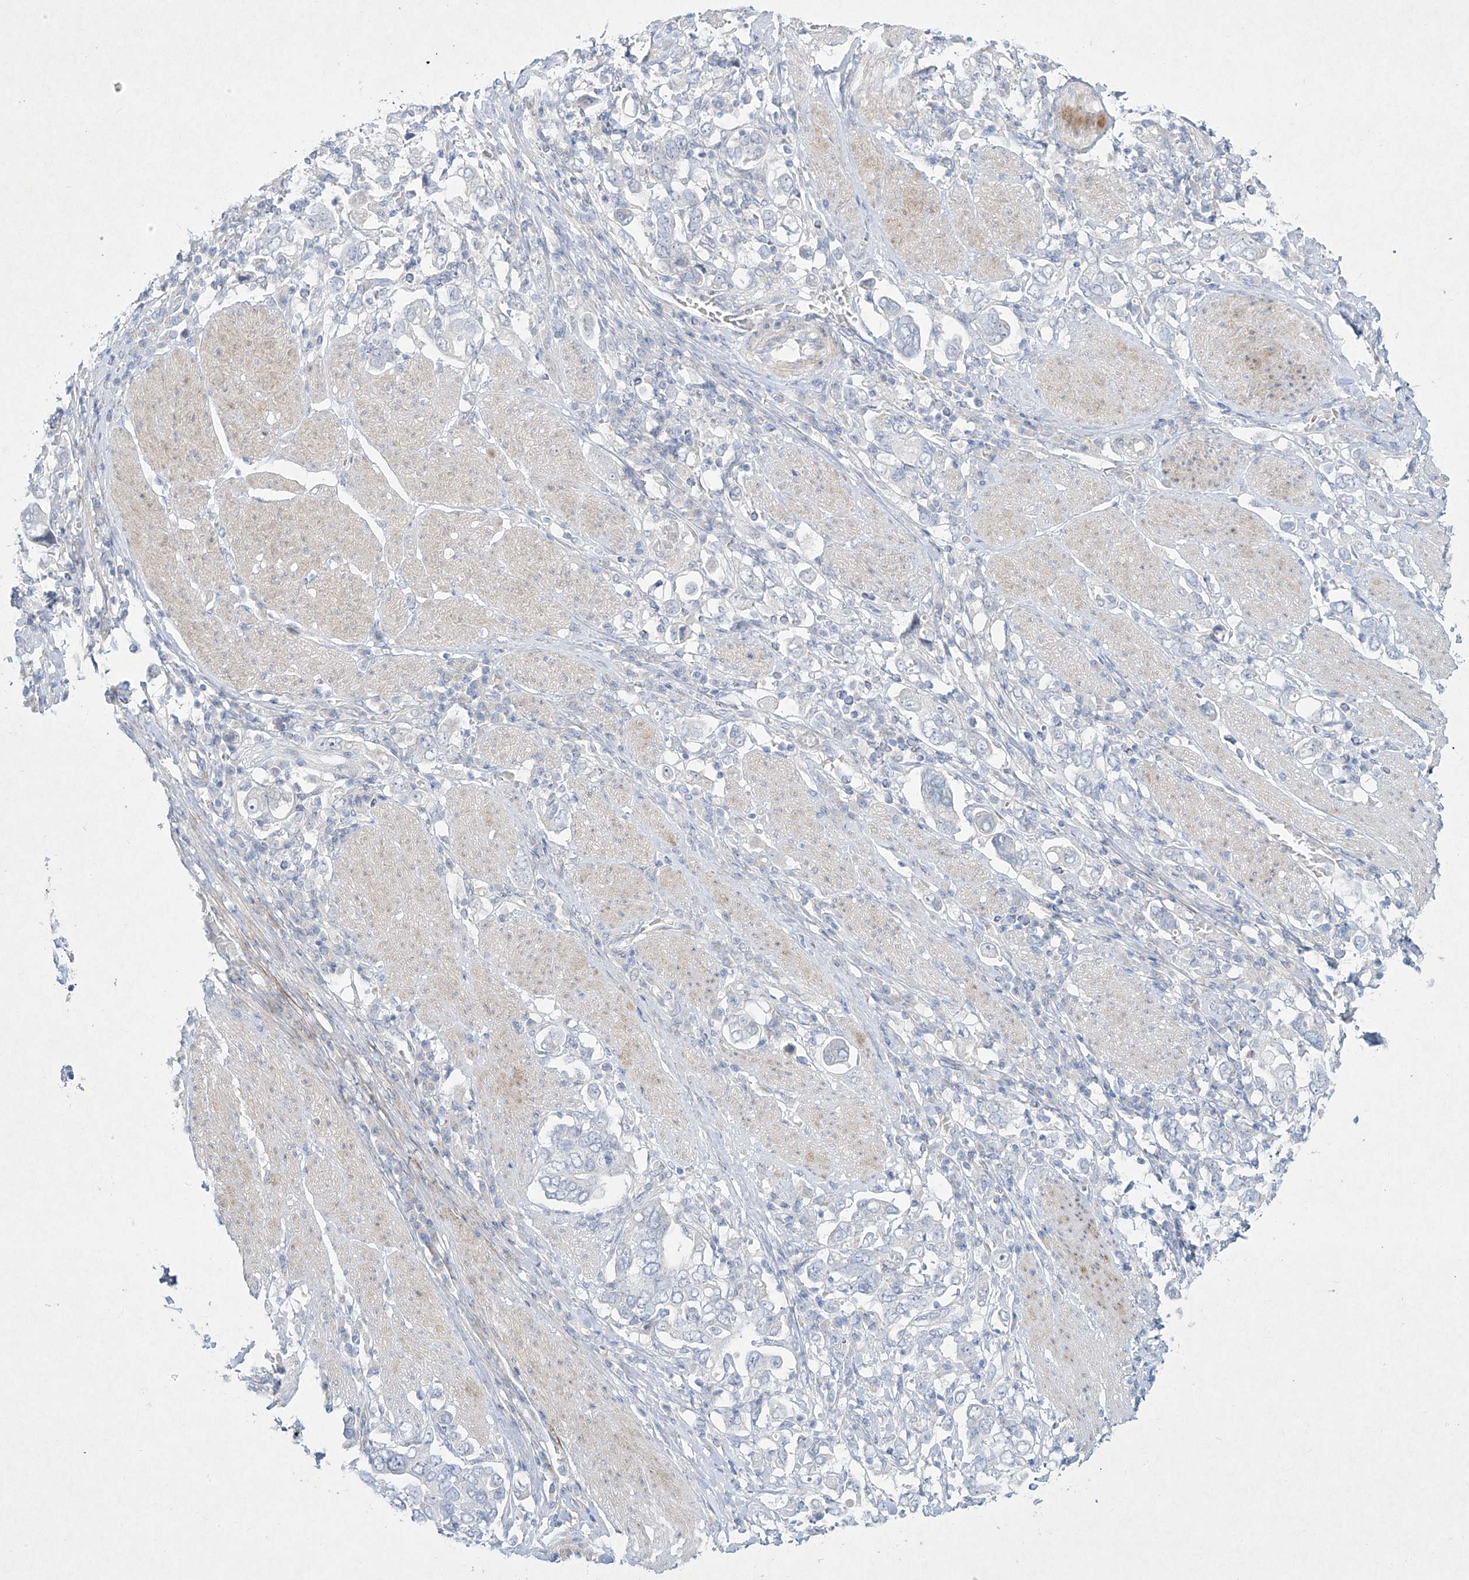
{"staining": {"intensity": "negative", "quantity": "none", "location": "none"}, "tissue": "stomach cancer", "cell_type": "Tumor cells", "image_type": "cancer", "snomed": [{"axis": "morphology", "description": "Adenocarcinoma, NOS"}, {"axis": "topography", "description": "Stomach, upper"}], "caption": "High power microscopy micrograph of an immunohistochemistry (IHC) micrograph of stomach cancer (adenocarcinoma), revealing no significant staining in tumor cells. (DAB (3,3'-diaminobenzidine) immunohistochemistry with hematoxylin counter stain).", "gene": "PAX6", "patient": {"sex": "male", "age": 62}}